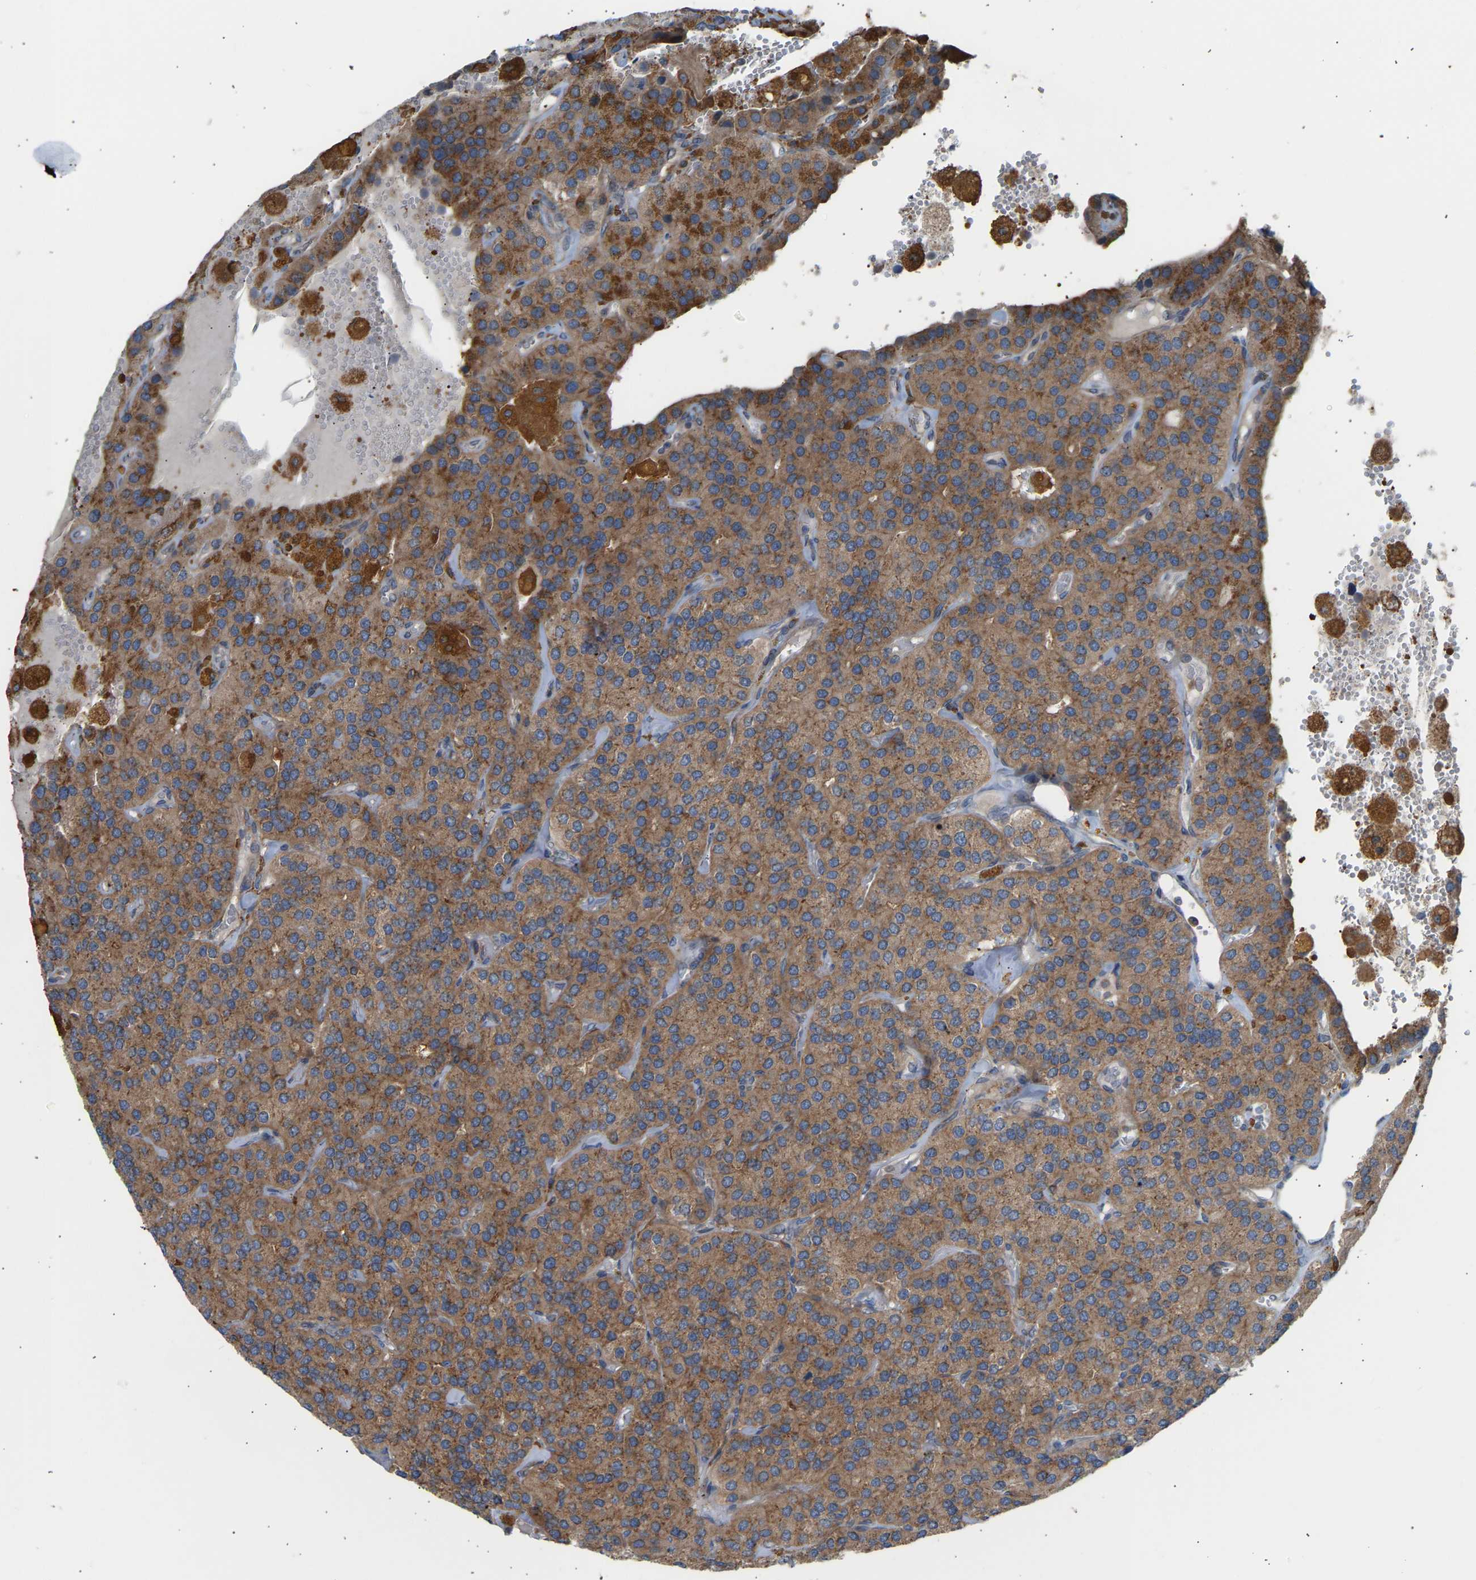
{"staining": {"intensity": "moderate", "quantity": ">75%", "location": "cytoplasmic/membranous"}, "tissue": "parathyroid gland", "cell_type": "Glandular cells", "image_type": "normal", "snomed": [{"axis": "morphology", "description": "Normal tissue, NOS"}, {"axis": "morphology", "description": "Adenoma, NOS"}, {"axis": "topography", "description": "Parathyroid gland"}], "caption": "Immunohistochemical staining of normal human parathyroid gland shows moderate cytoplasmic/membranous protein positivity in about >75% of glandular cells. The staining was performed using DAB (3,3'-diaminobenzidine) to visualize the protein expression in brown, while the nuclei were stained in blue with hematoxylin (Magnification: 20x).", "gene": "GCN1", "patient": {"sex": "female", "age": 86}}